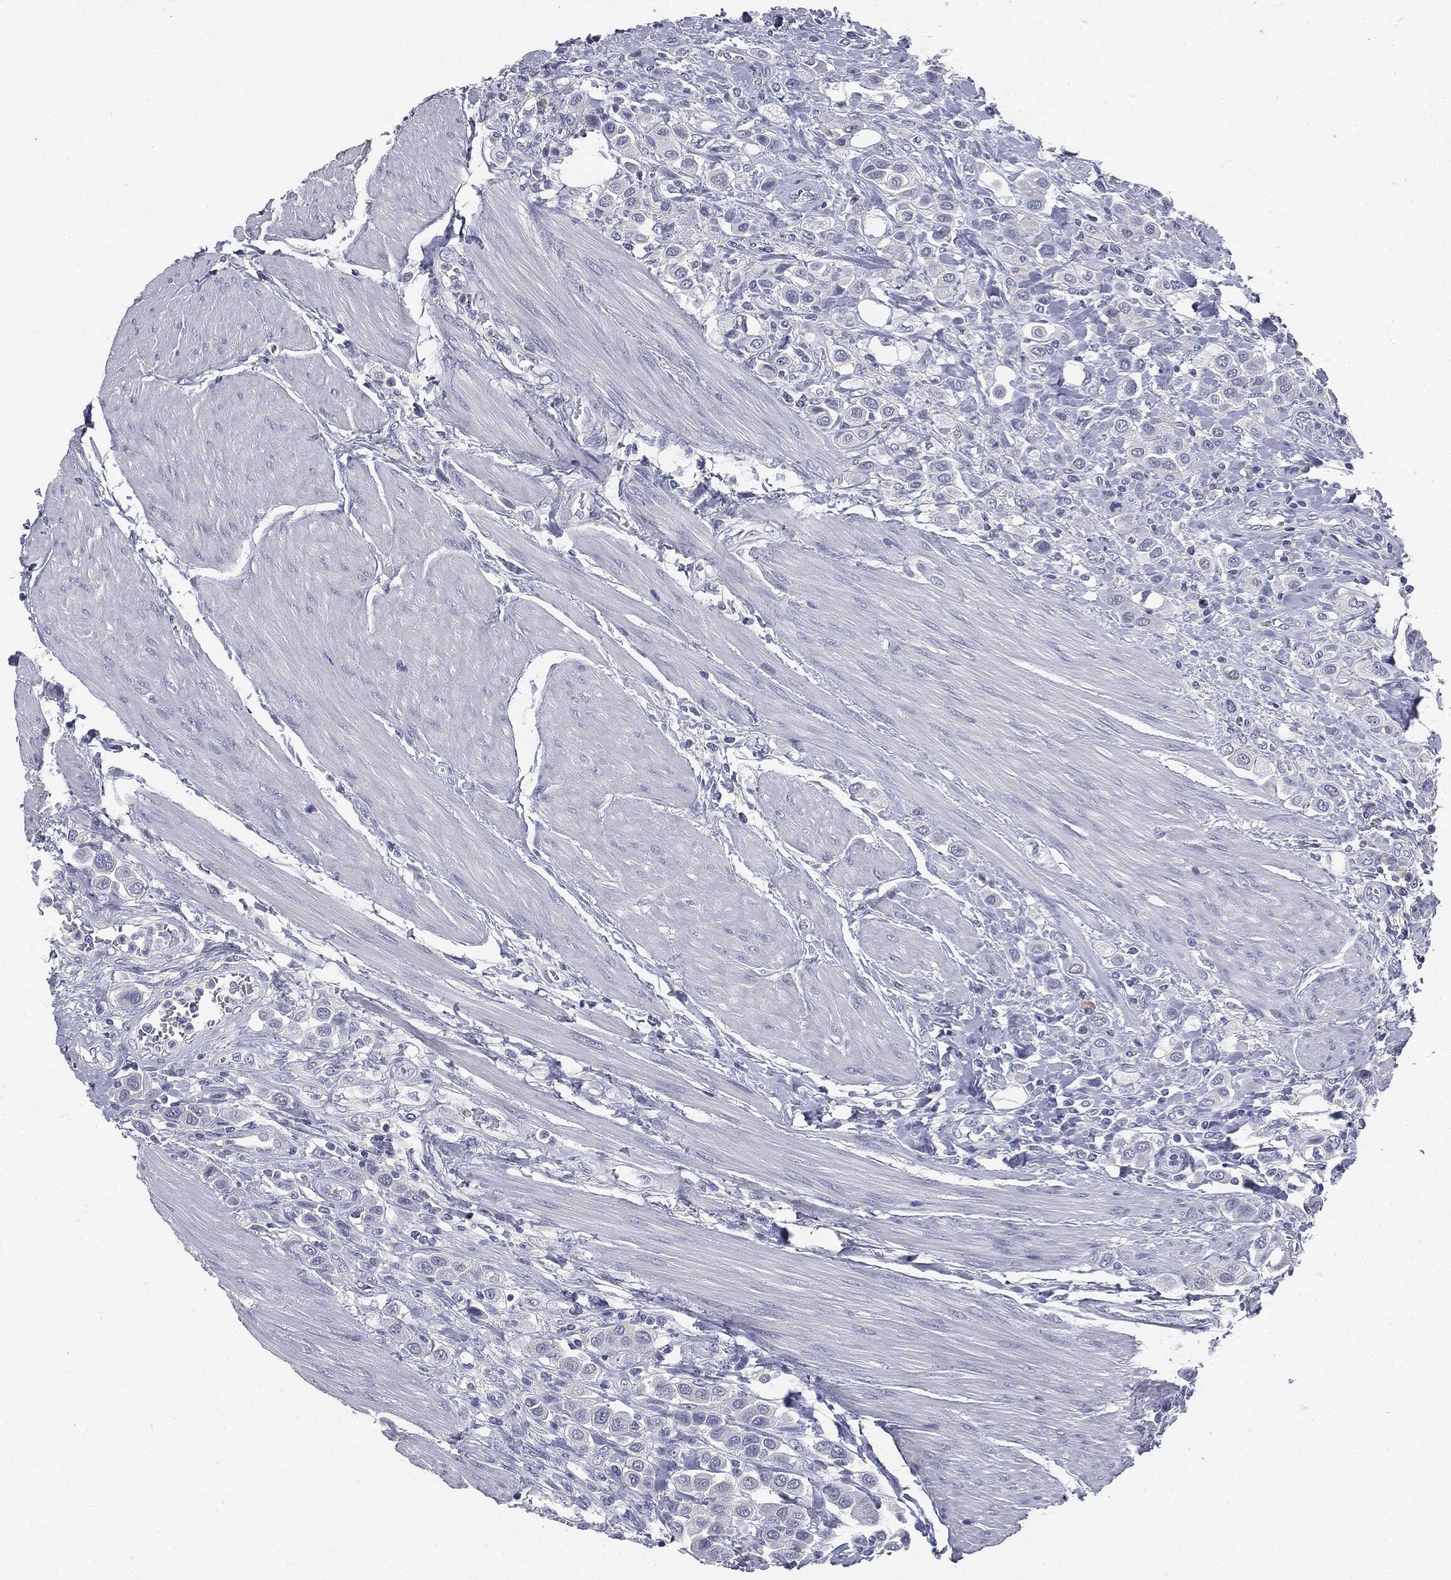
{"staining": {"intensity": "negative", "quantity": "none", "location": "none"}, "tissue": "urothelial cancer", "cell_type": "Tumor cells", "image_type": "cancer", "snomed": [{"axis": "morphology", "description": "Urothelial carcinoma, High grade"}, {"axis": "topography", "description": "Urinary bladder"}], "caption": "High magnification brightfield microscopy of urothelial cancer stained with DAB (3,3'-diaminobenzidine) (brown) and counterstained with hematoxylin (blue): tumor cells show no significant staining. The staining was performed using DAB (3,3'-diaminobenzidine) to visualize the protein expression in brown, while the nuclei were stained in blue with hematoxylin (Magnification: 20x).", "gene": "AFP", "patient": {"sex": "male", "age": 50}}